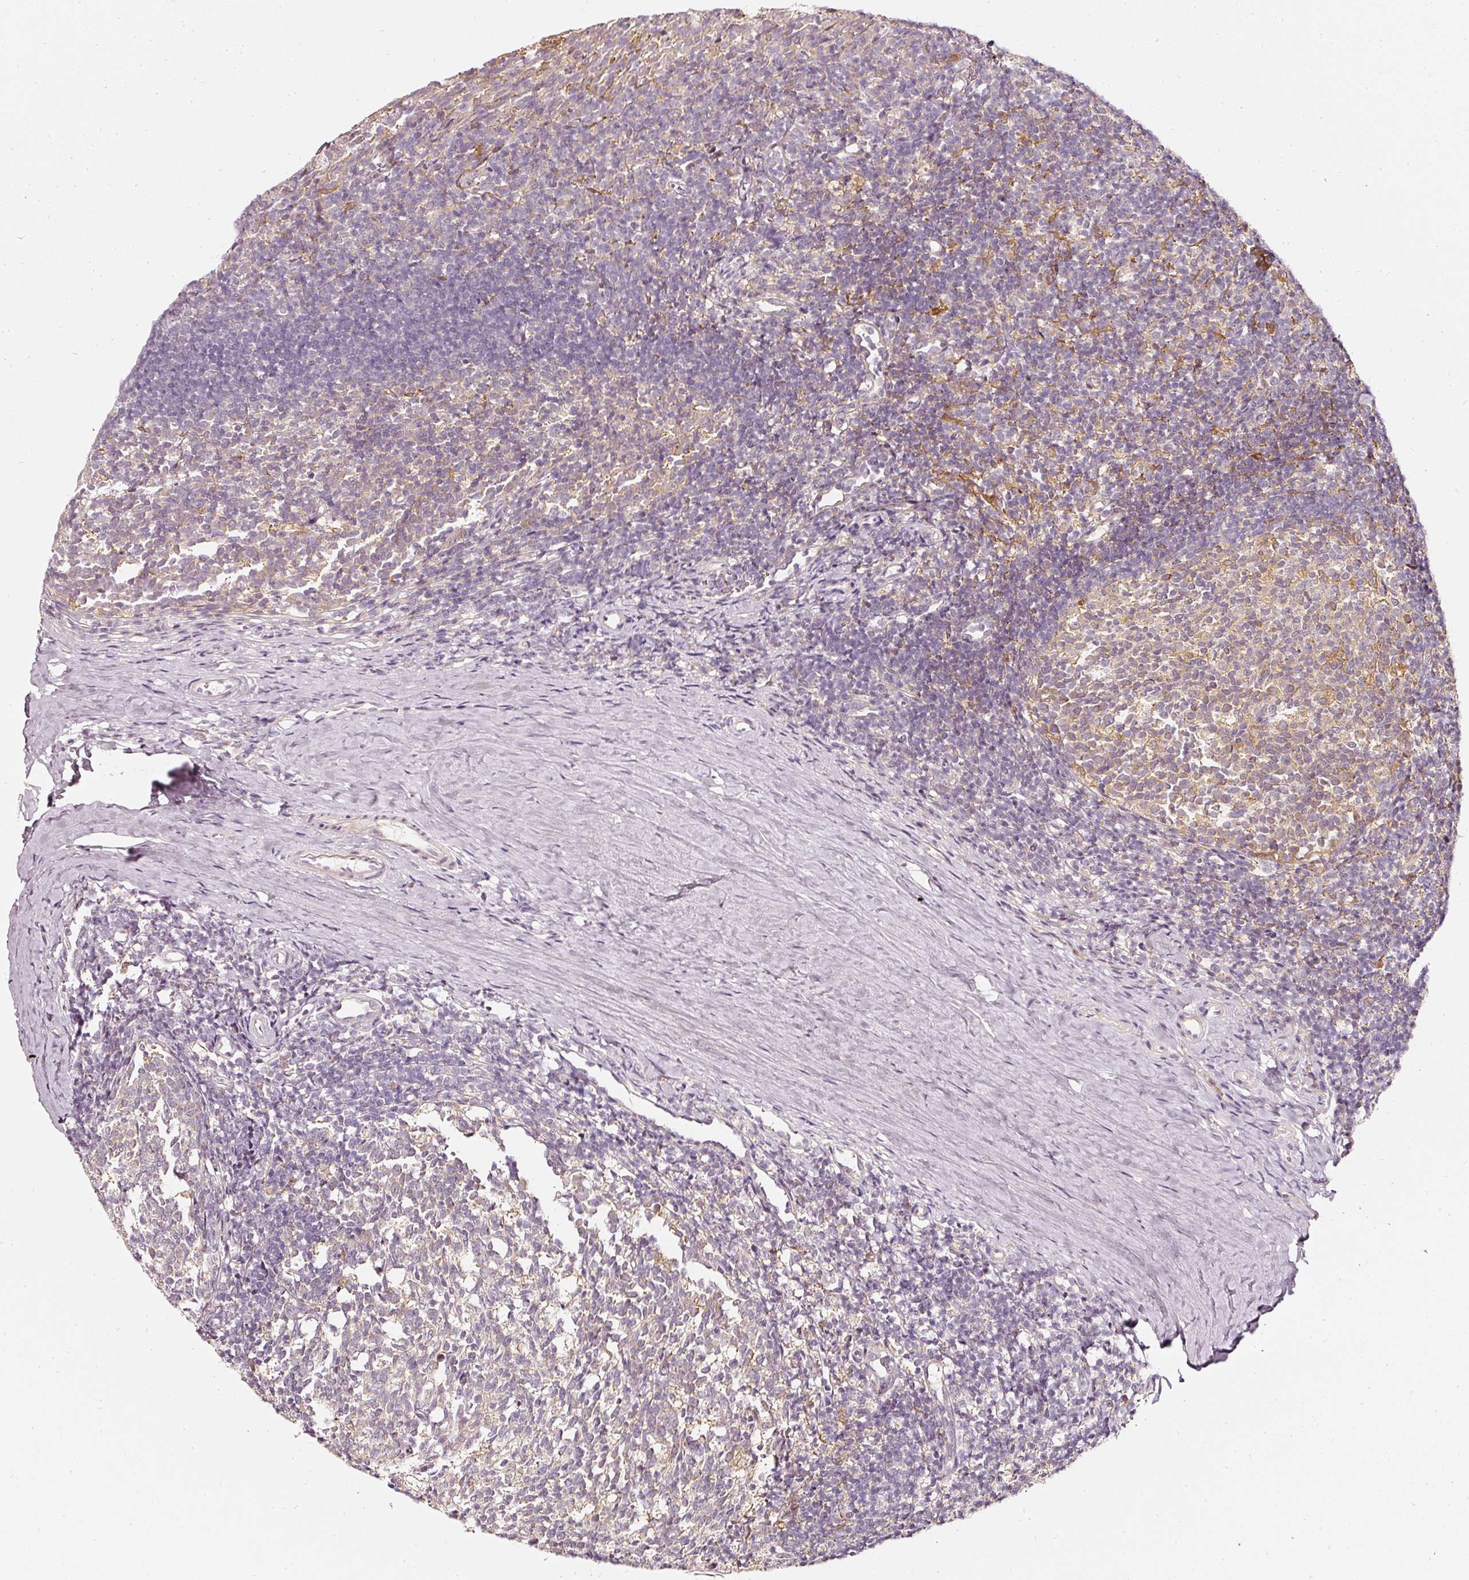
{"staining": {"intensity": "strong", "quantity": "25%-75%", "location": "cytoplasmic/membranous"}, "tissue": "tonsil", "cell_type": "Germinal center cells", "image_type": "normal", "snomed": [{"axis": "morphology", "description": "Normal tissue, NOS"}, {"axis": "topography", "description": "Tonsil"}], "caption": "This is a photomicrograph of IHC staining of benign tonsil, which shows strong staining in the cytoplasmic/membranous of germinal center cells.", "gene": "ASMTL", "patient": {"sex": "female", "age": 10}}